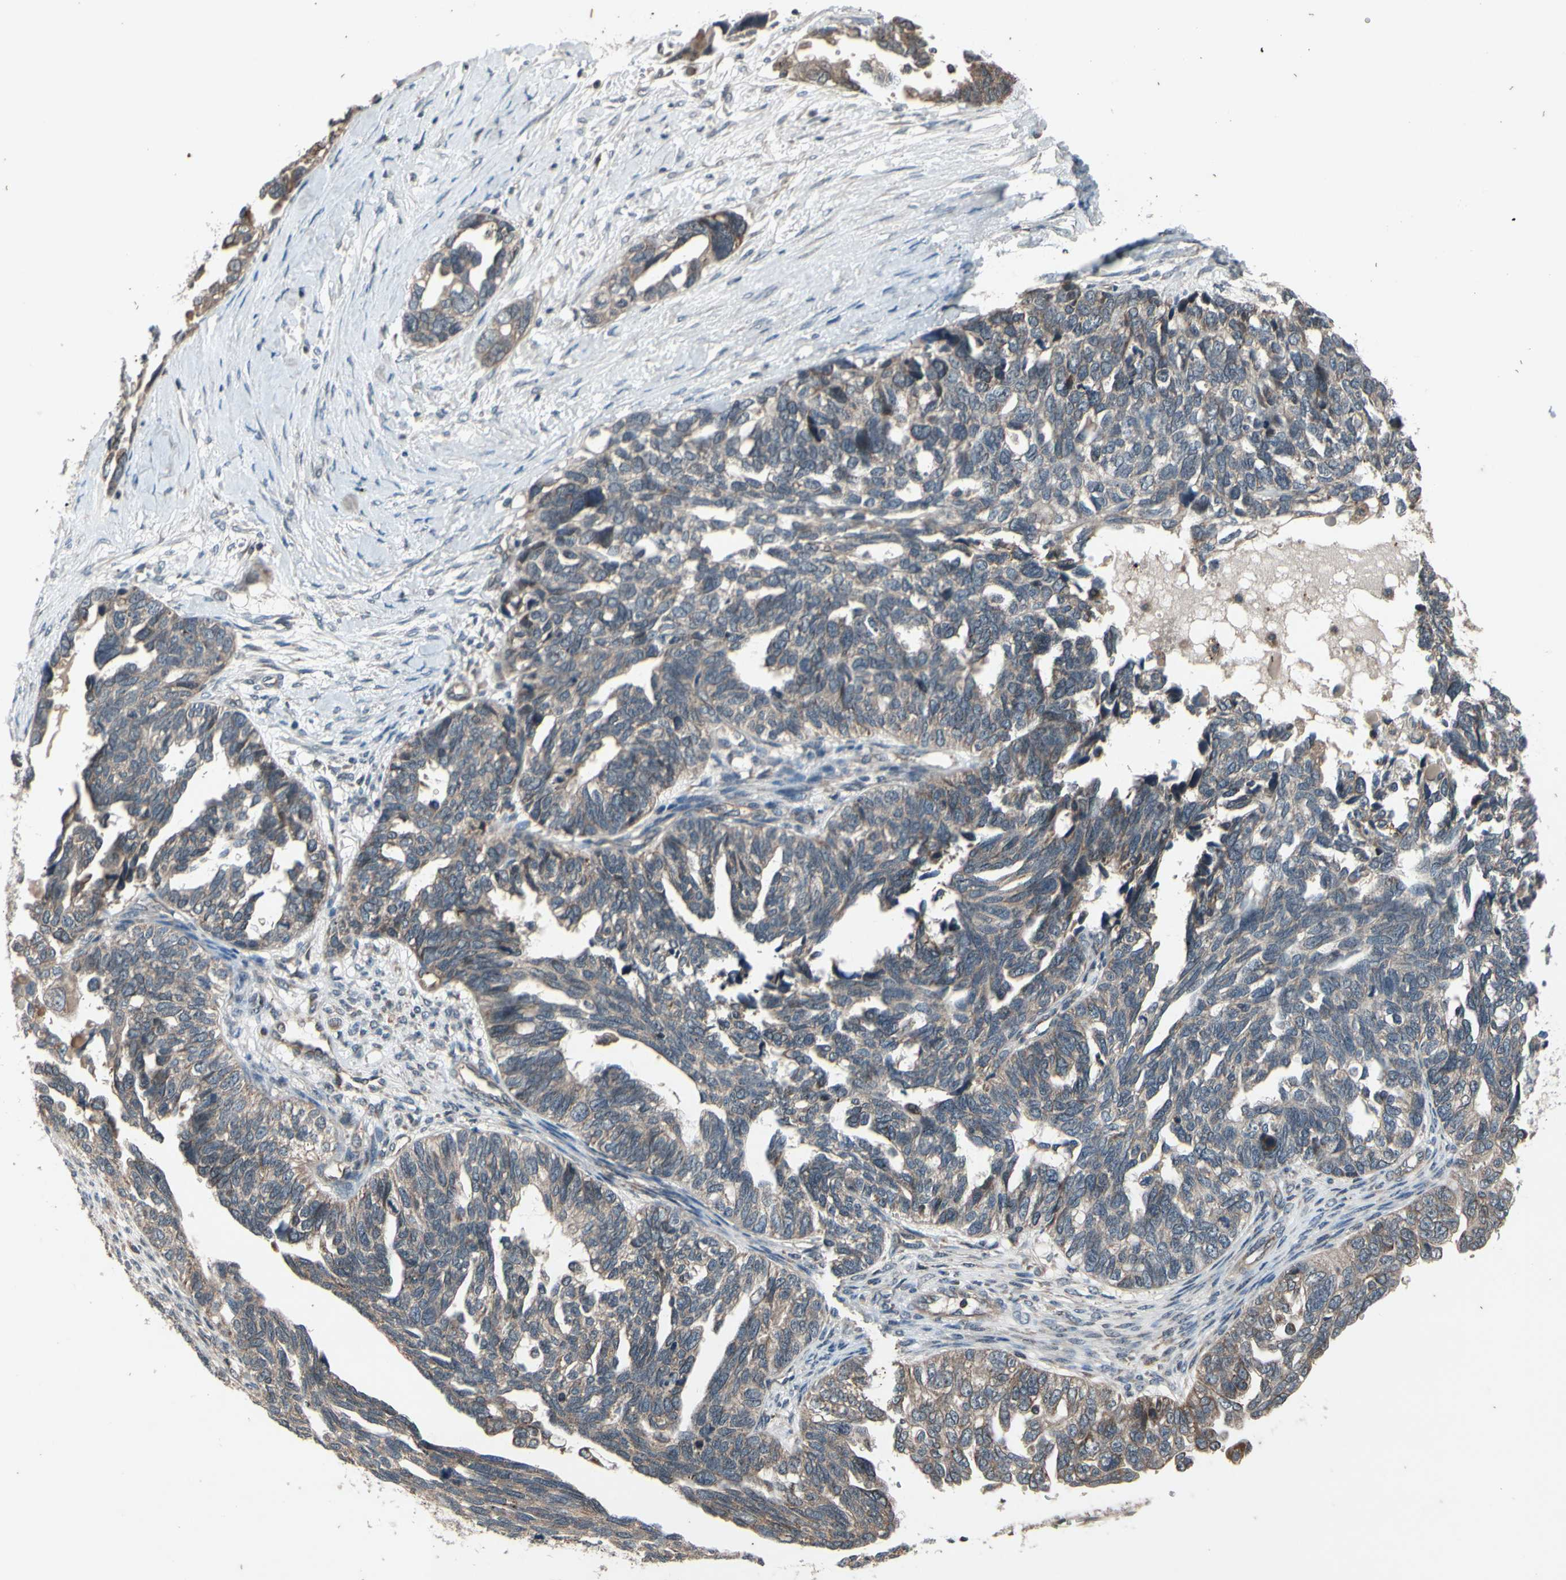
{"staining": {"intensity": "weak", "quantity": ">75%", "location": "cytoplasmic/membranous"}, "tissue": "ovarian cancer", "cell_type": "Tumor cells", "image_type": "cancer", "snomed": [{"axis": "morphology", "description": "Cystadenocarcinoma, serous, NOS"}, {"axis": "topography", "description": "Ovary"}], "caption": "Serous cystadenocarcinoma (ovarian) was stained to show a protein in brown. There is low levels of weak cytoplasmic/membranous staining in approximately >75% of tumor cells. (DAB IHC with brightfield microscopy, high magnification).", "gene": "MBTPS2", "patient": {"sex": "female", "age": 79}}